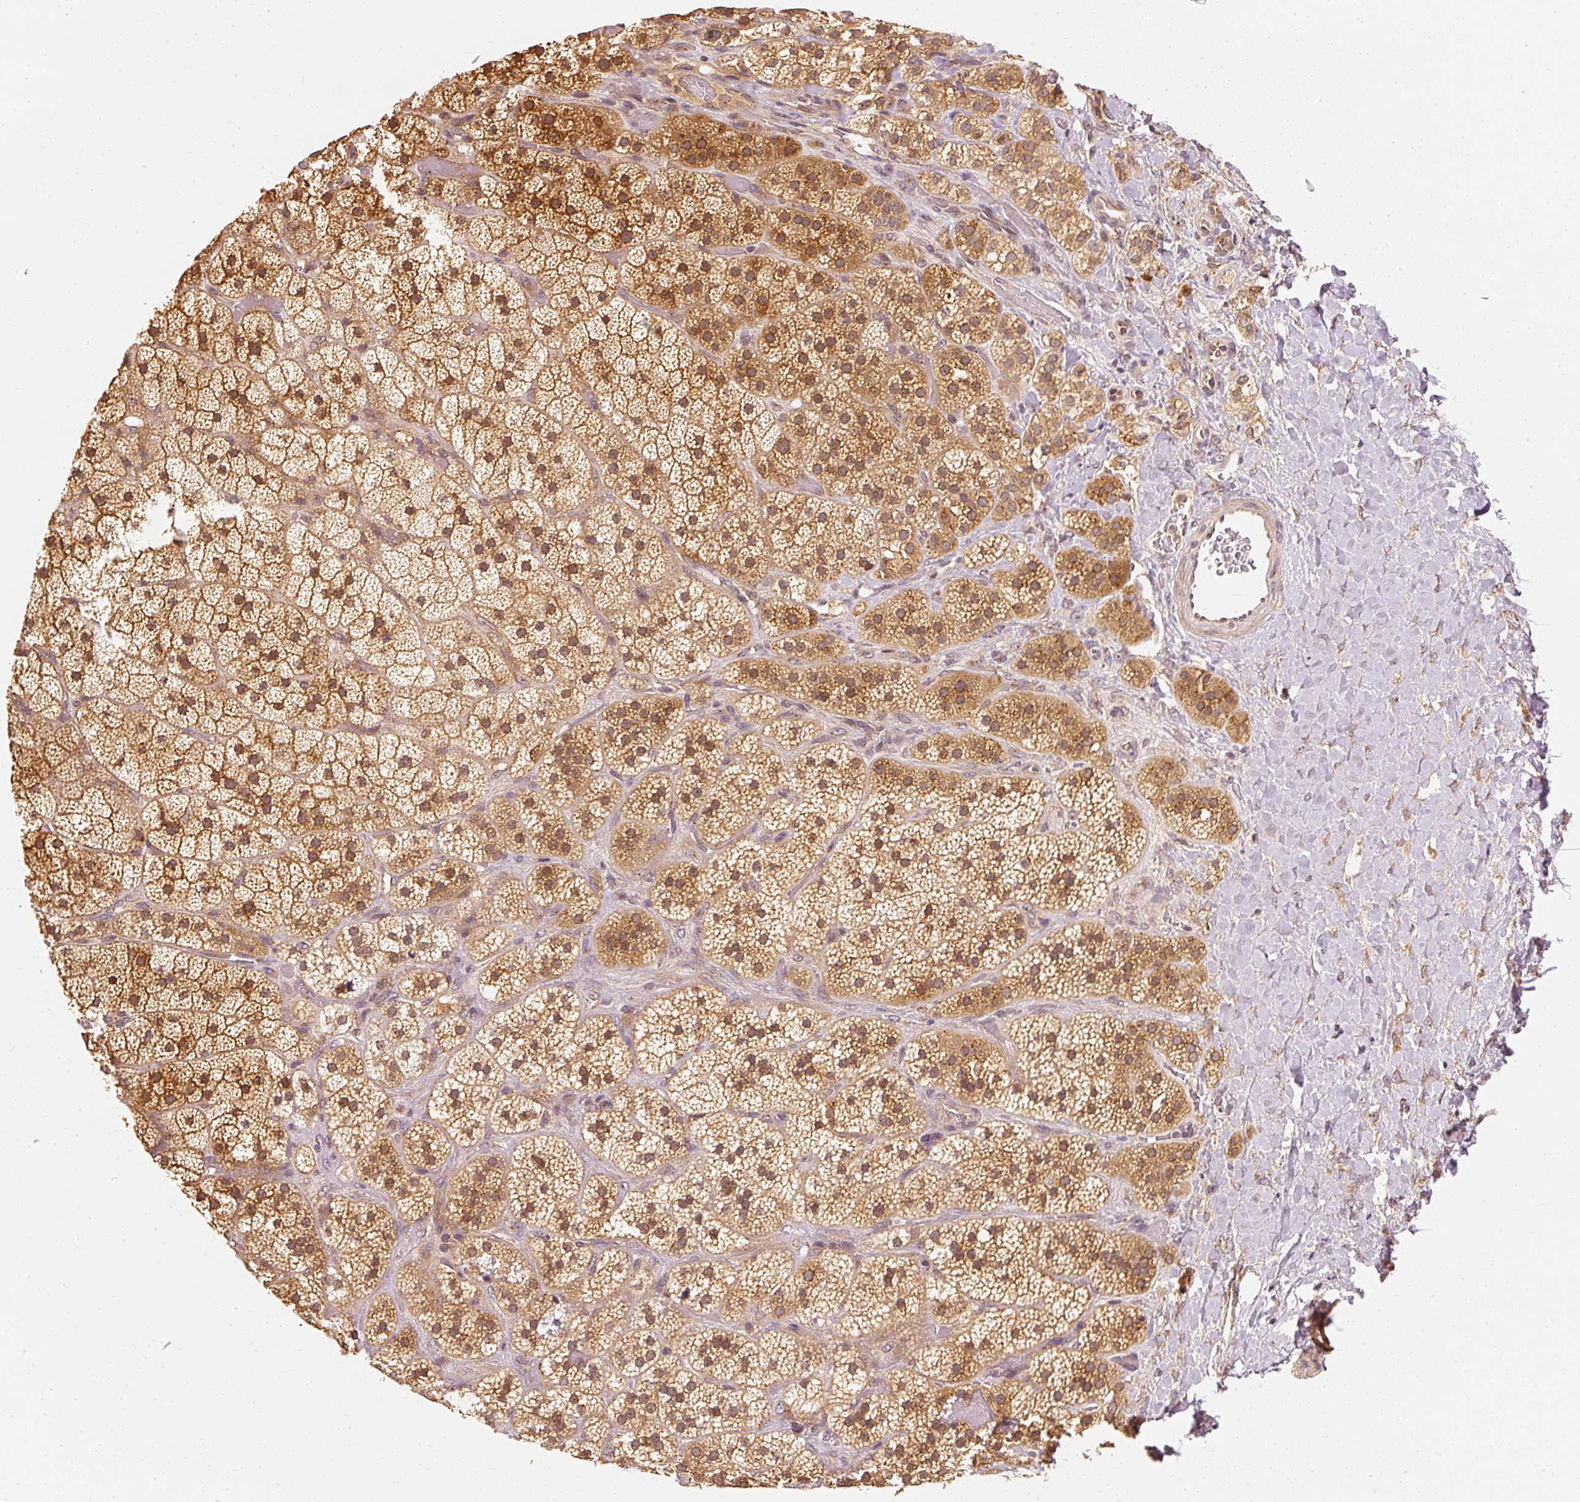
{"staining": {"intensity": "strong", "quantity": ">75%", "location": "cytoplasmic/membranous"}, "tissue": "adrenal gland", "cell_type": "Glandular cells", "image_type": "normal", "snomed": [{"axis": "morphology", "description": "Normal tissue, NOS"}, {"axis": "topography", "description": "Adrenal gland"}], "caption": "Immunohistochemistry (IHC) (DAB (3,3'-diaminobenzidine)) staining of normal adrenal gland demonstrates strong cytoplasmic/membranous protein positivity in about >75% of glandular cells.", "gene": "EEF1A1", "patient": {"sex": "male", "age": 57}}